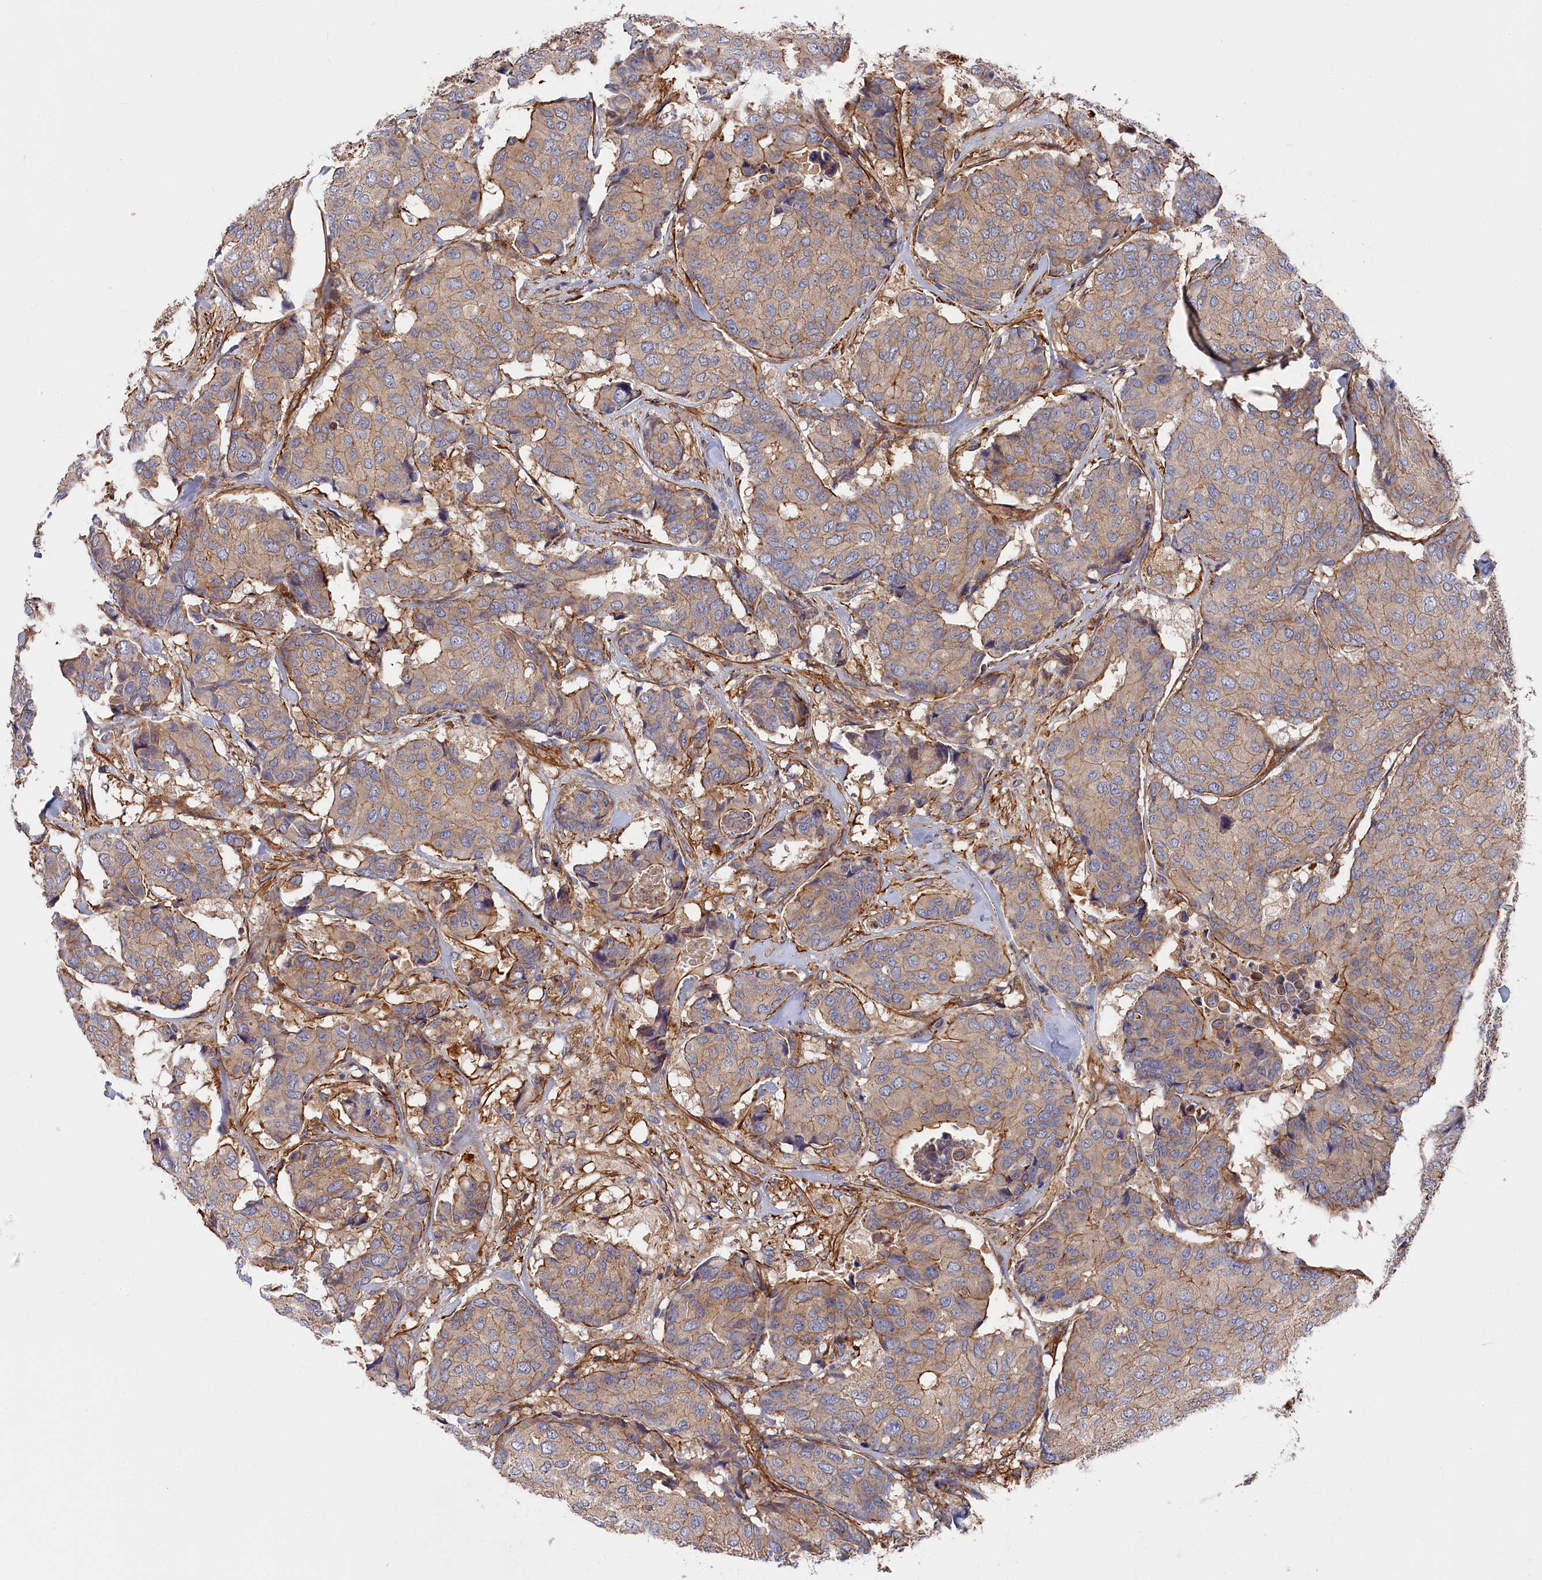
{"staining": {"intensity": "weak", "quantity": "25%-75%", "location": "cytoplasmic/membranous"}, "tissue": "breast cancer", "cell_type": "Tumor cells", "image_type": "cancer", "snomed": [{"axis": "morphology", "description": "Duct carcinoma"}, {"axis": "topography", "description": "Breast"}], "caption": "A low amount of weak cytoplasmic/membranous staining is present in approximately 25%-75% of tumor cells in infiltrating ductal carcinoma (breast) tissue. (DAB (3,3'-diaminobenzidine) IHC, brown staining for protein, blue staining for nuclei).", "gene": "LDHD", "patient": {"sex": "female", "age": 75}}